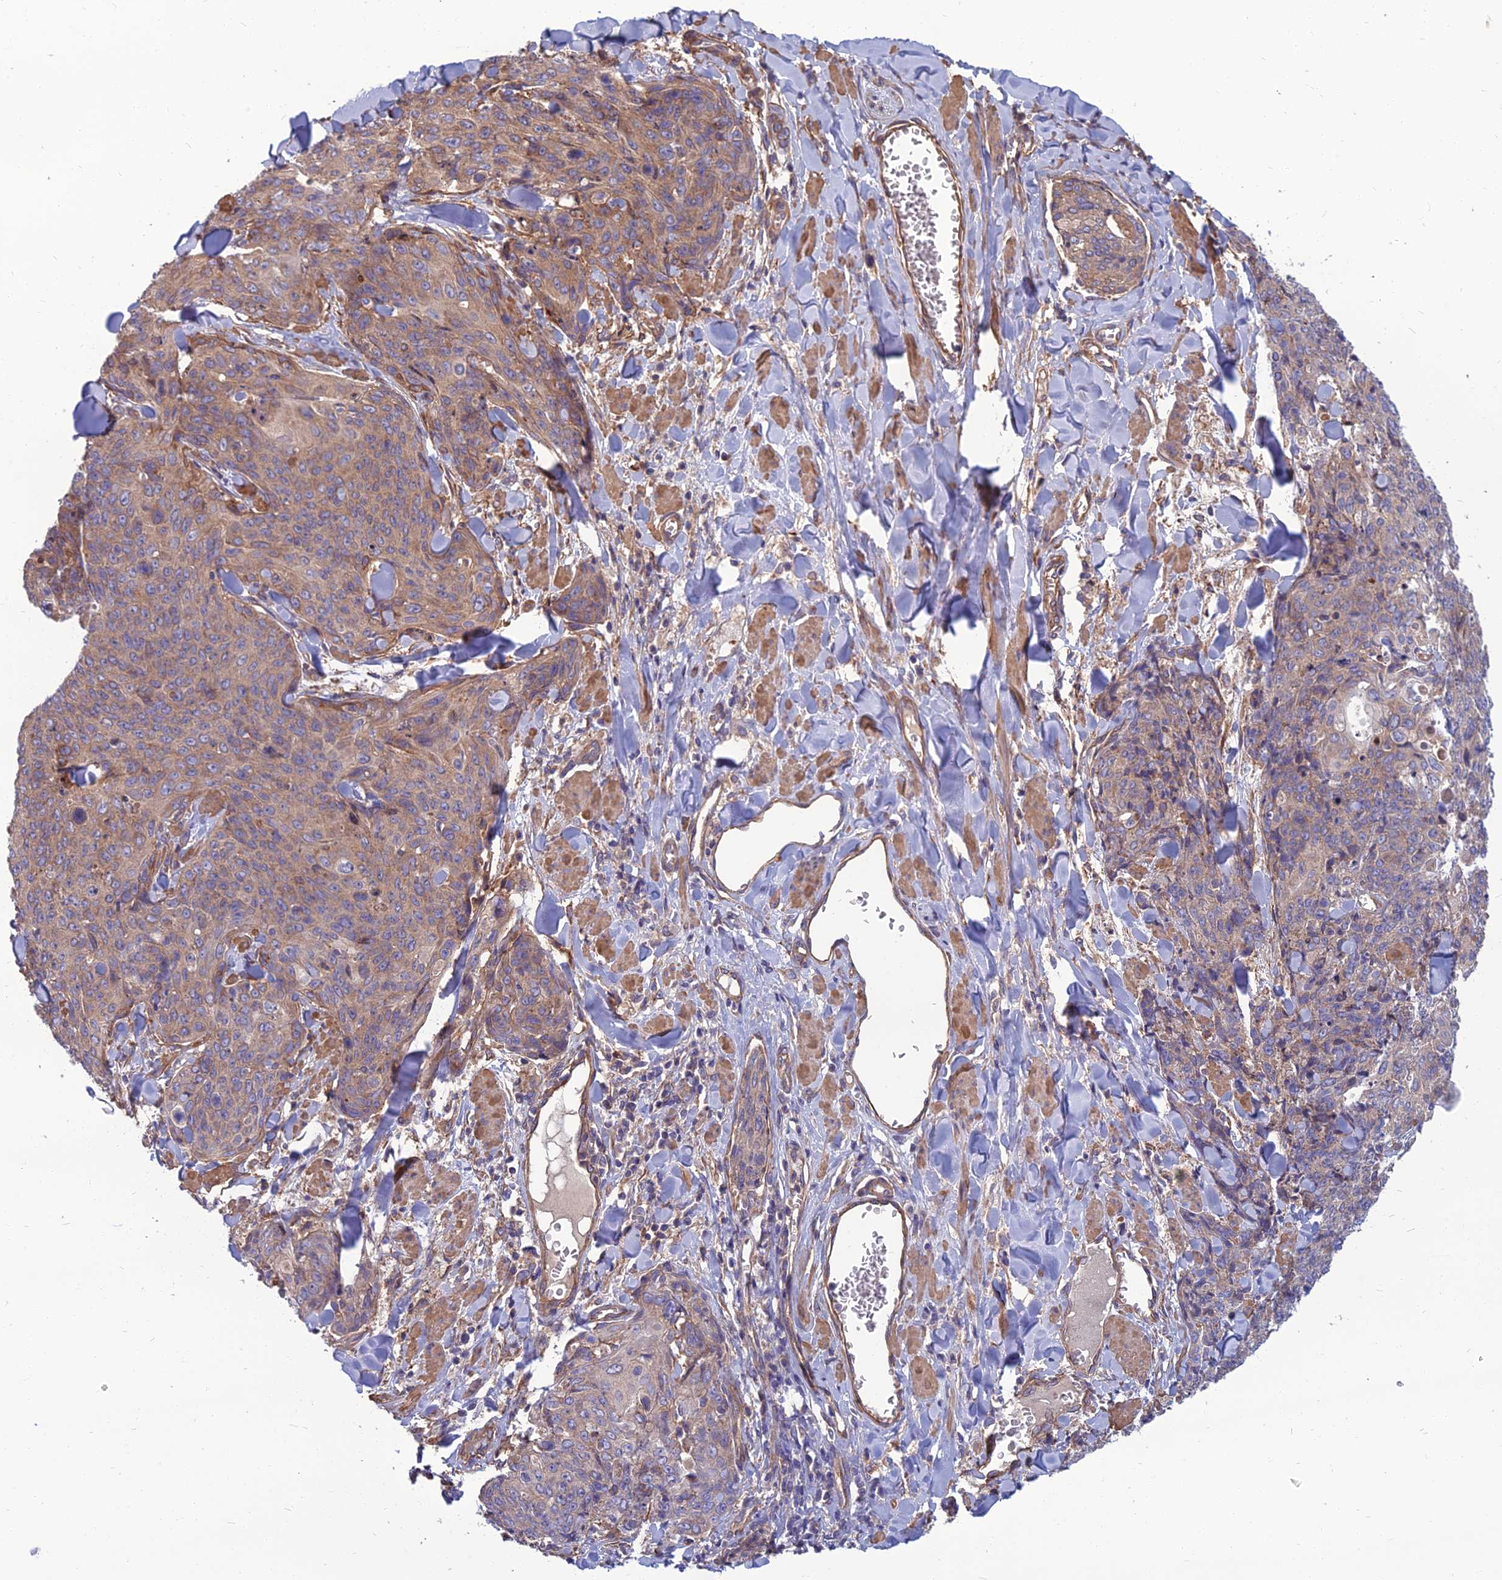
{"staining": {"intensity": "moderate", "quantity": "<25%", "location": "cytoplasmic/membranous"}, "tissue": "skin cancer", "cell_type": "Tumor cells", "image_type": "cancer", "snomed": [{"axis": "morphology", "description": "Squamous cell carcinoma, NOS"}, {"axis": "topography", "description": "Skin"}, {"axis": "topography", "description": "Vulva"}], "caption": "DAB (3,3'-diaminobenzidine) immunohistochemical staining of squamous cell carcinoma (skin) demonstrates moderate cytoplasmic/membranous protein staining in approximately <25% of tumor cells.", "gene": "WDR24", "patient": {"sex": "female", "age": 85}}